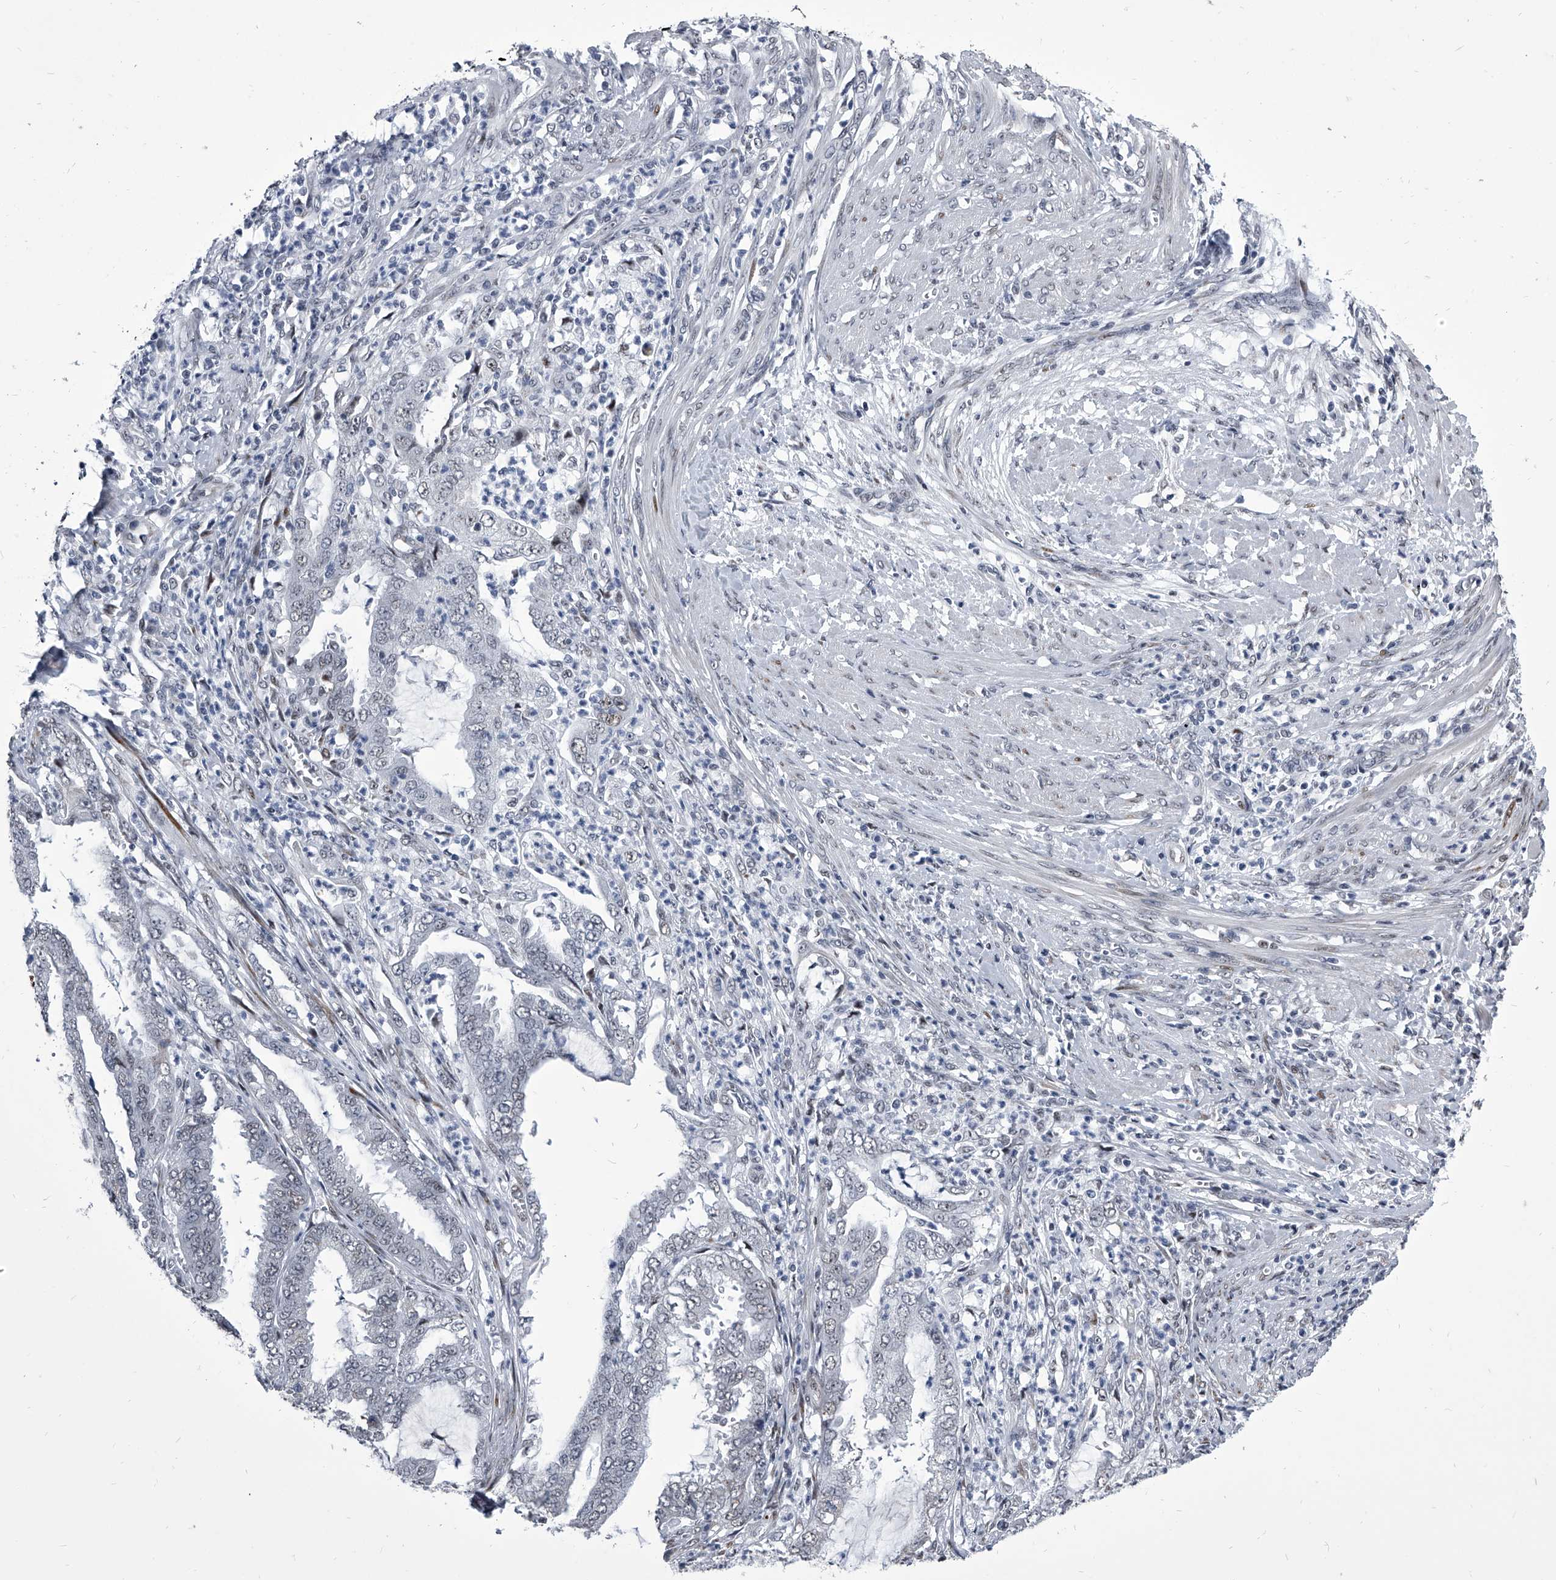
{"staining": {"intensity": "negative", "quantity": "none", "location": "none"}, "tissue": "endometrial cancer", "cell_type": "Tumor cells", "image_type": "cancer", "snomed": [{"axis": "morphology", "description": "Adenocarcinoma, NOS"}, {"axis": "topography", "description": "Endometrium"}], "caption": "Immunohistochemistry of endometrial cancer (adenocarcinoma) demonstrates no staining in tumor cells.", "gene": "CMTR1", "patient": {"sex": "female", "age": 51}}